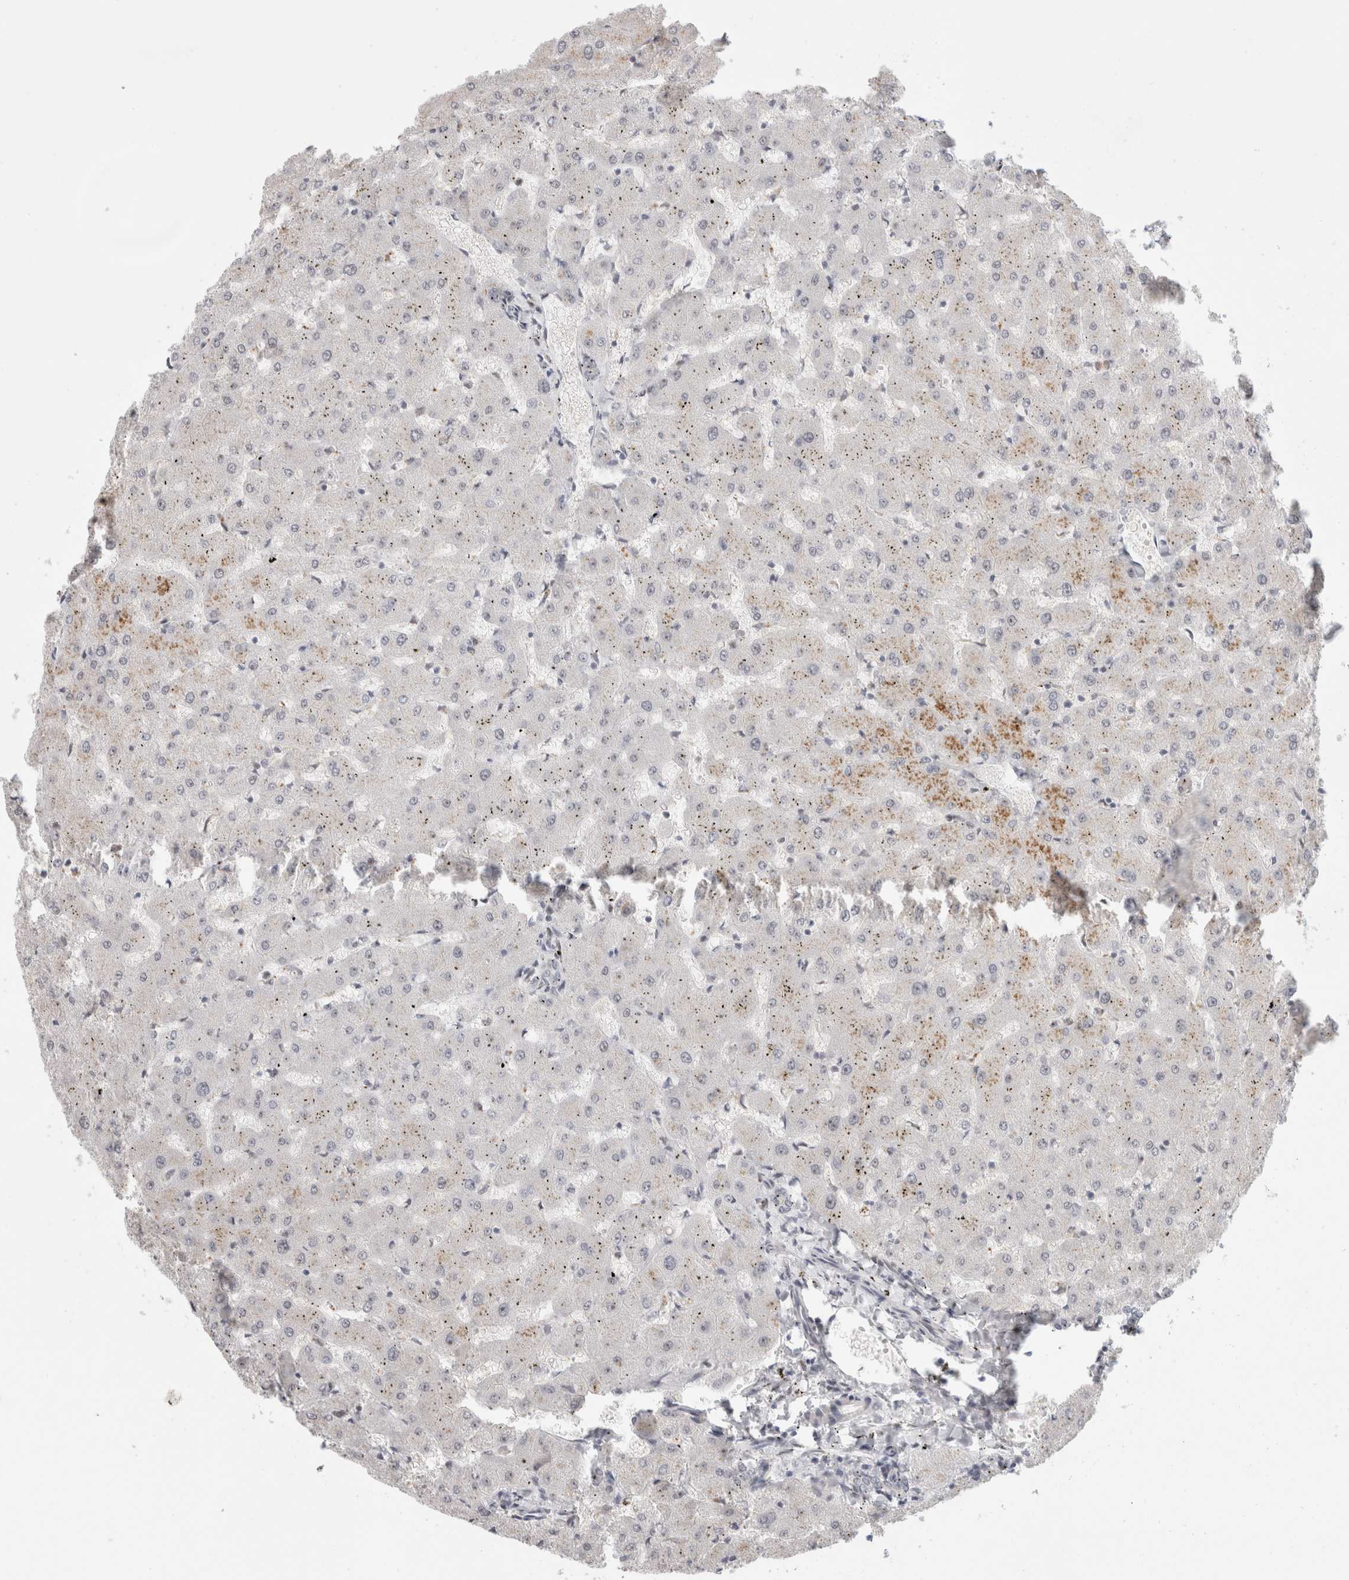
{"staining": {"intensity": "negative", "quantity": "none", "location": "none"}, "tissue": "liver", "cell_type": "Cholangiocytes", "image_type": "normal", "snomed": [{"axis": "morphology", "description": "Normal tissue, NOS"}, {"axis": "topography", "description": "Liver"}], "caption": "High magnification brightfield microscopy of benign liver stained with DAB (brown) and counterstained with hematoxylin (blue): cholangiocytes show no significant positivity. The staining was performed using DAB (3,3'-diaminobenzidine) to visualize the protein expression in brown, while the nuclei were stained in blue with hematoxylin (Magnification: 20x).", "gene": "SENP6", "patient": {"sex": "female", "age": 63}}